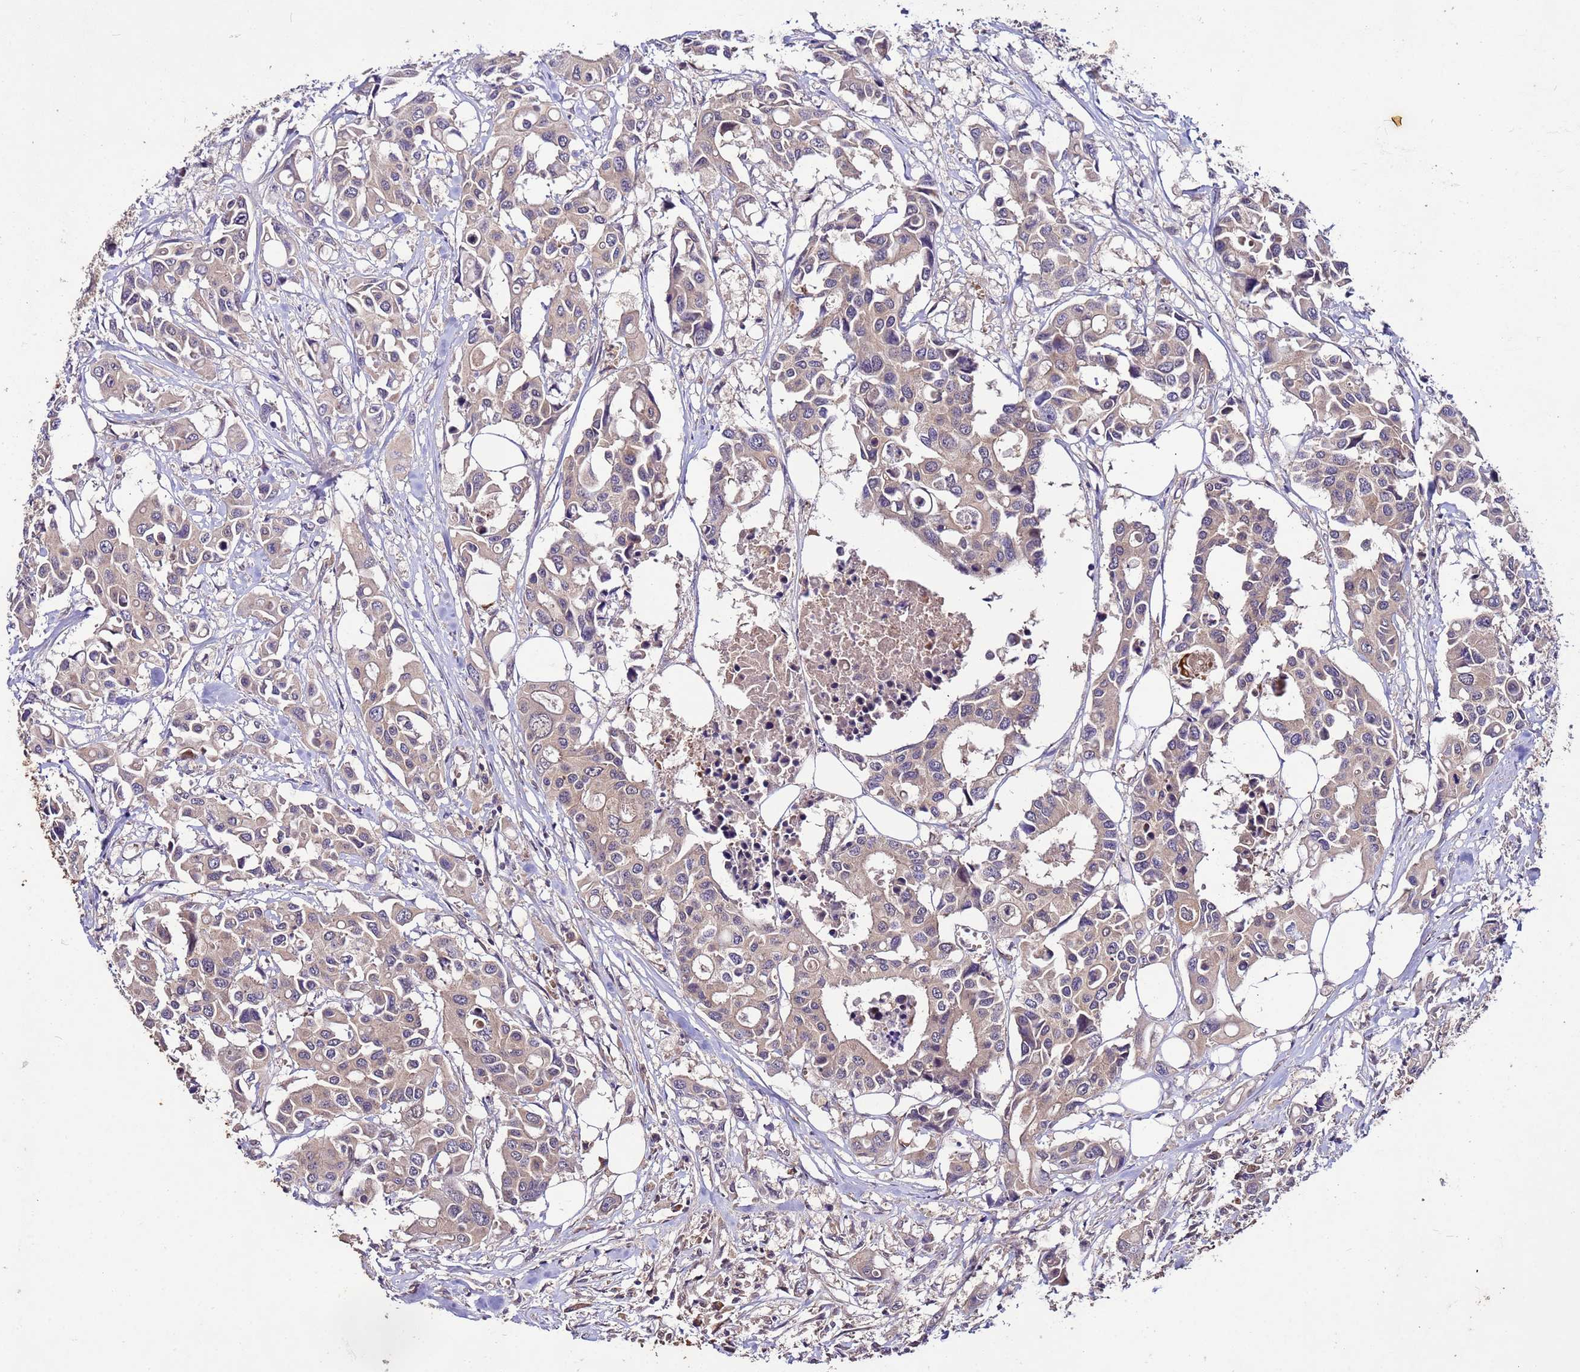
{"staining": {"intensity": "negative", "quantity": "none", "location": "none"}, "tissue": "colorectal cancer", "cell_type": "Tumor cells", "image_type": "cancer", "snomed": [{"axis": "morphology", "description": "Adenocarcinoma, NOS"}, {"axis": "topography", "description": "Colon"}], "caption": "Immunohistochemical staining of adenocarcinoma (colorectal) demonstrates no significant staining in tumor cells.", "gene": "GSPT2", "patient": {"sex": "male", "age": 77}}